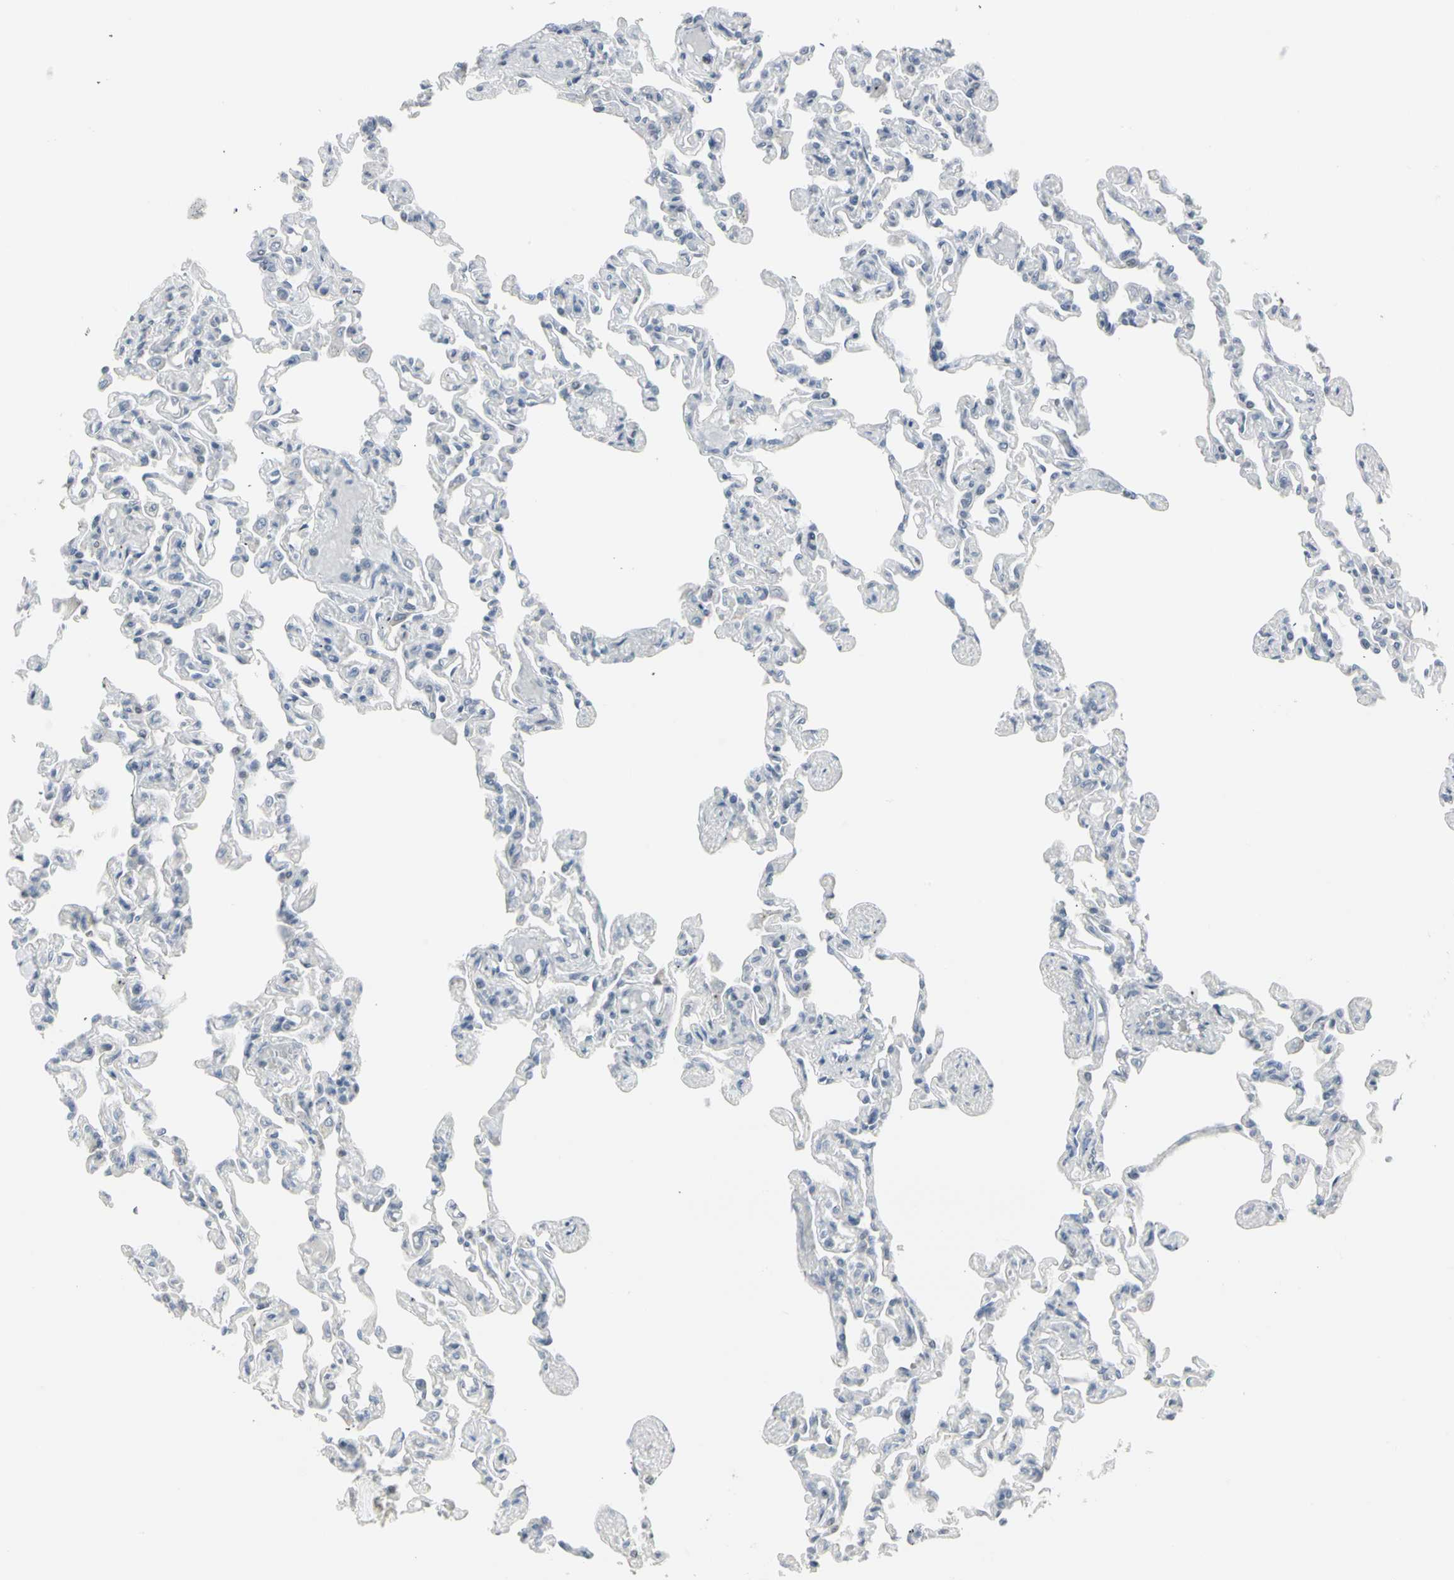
{"staining": {"intensity": "negative", "quantity": "none", "location": "none"}, "tissue": "lung", "cell_type": "Alveolar cells", "image_type": "normal", "snomed": [{"axis": "morphology", "description": "Normal tissue, NOS"}, {"axis": "topography", "description": "Lung"}], "caption": "Immunohistochemical staining of normal human lung reveals no significant staining in alveolar cells.", "gene": "DMPK", "patient": {"sex": "male", "age": 21}}